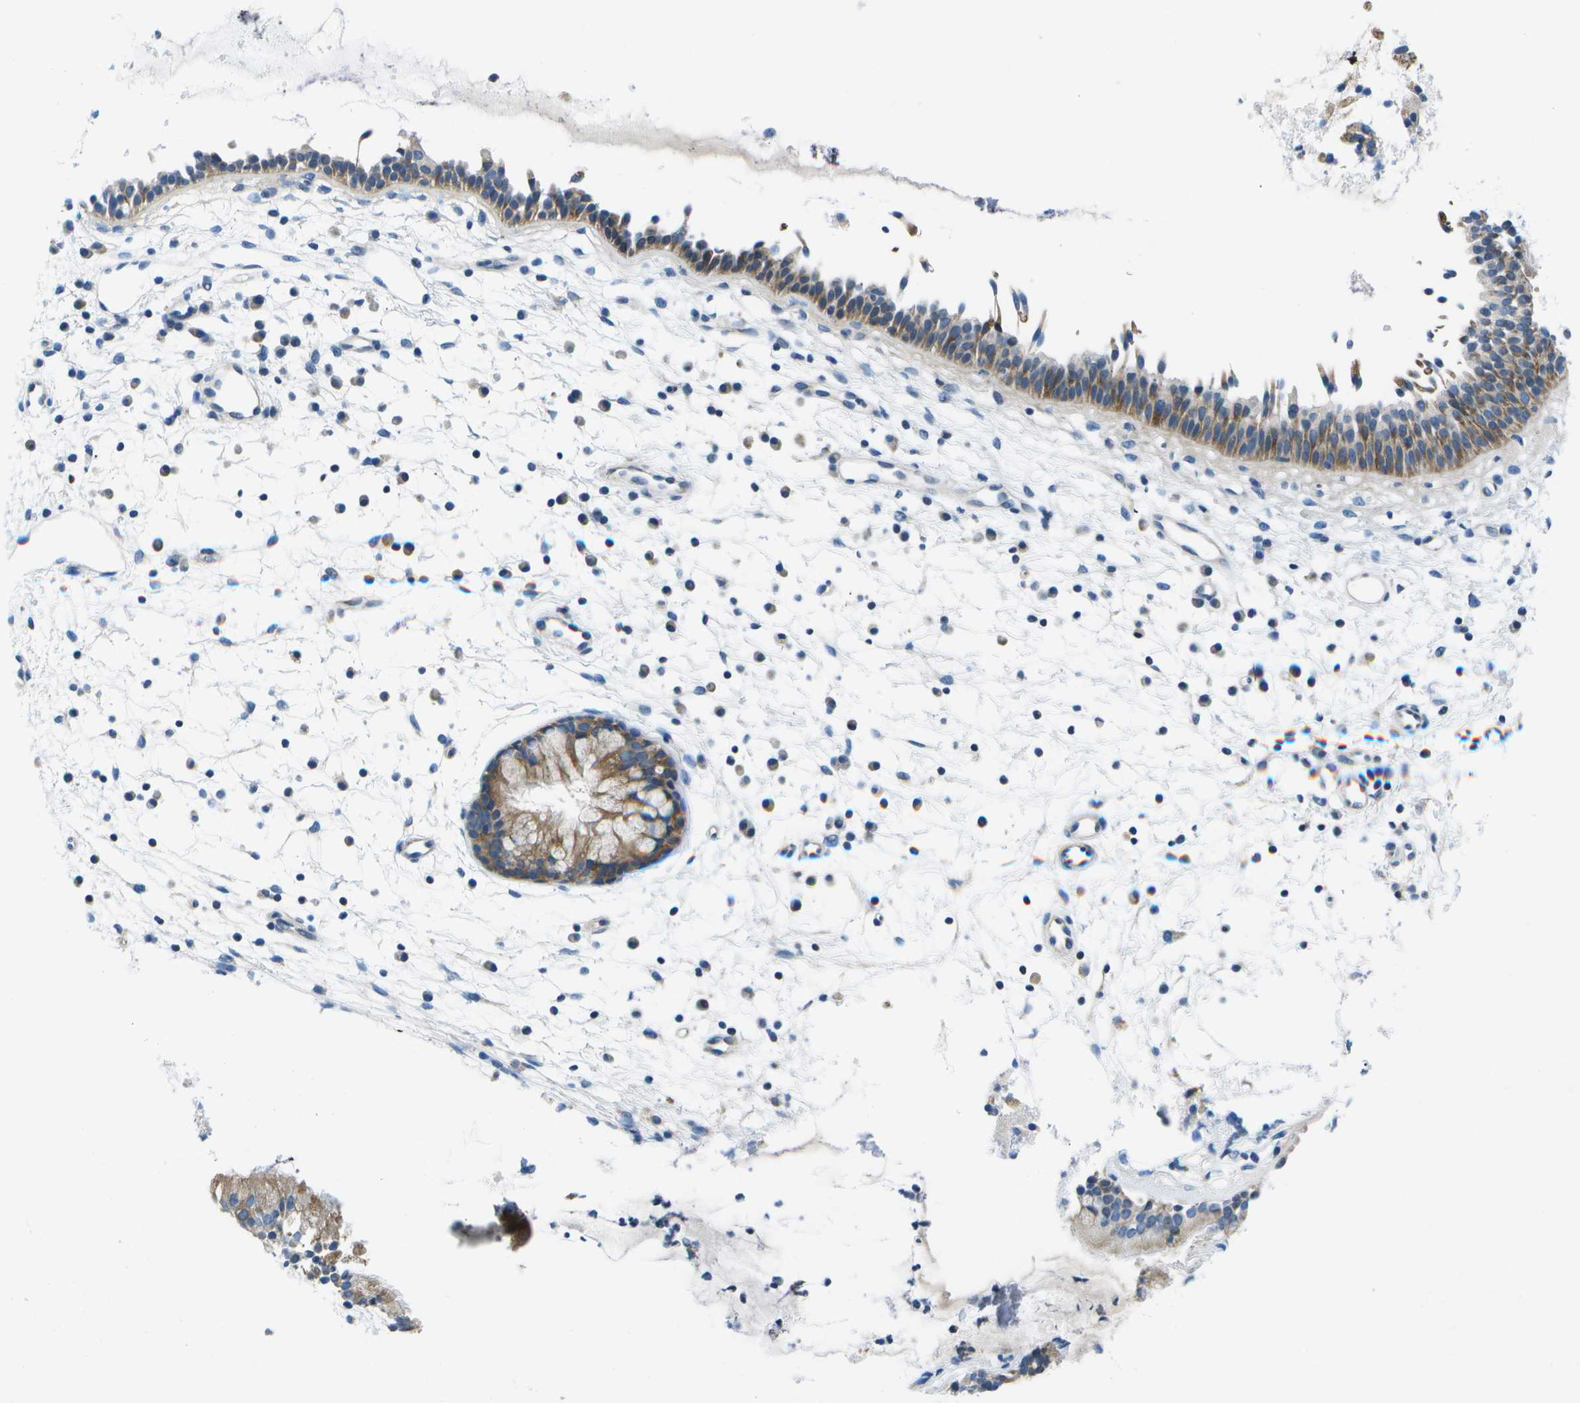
{"staining": {"intensity": "moderate", "quantity": ">75%", "location": "cytoplasmic/membranous"}, "tissue": "nasopharynx", "cell_type": "Respiratory epithelial cells", "image_type": "normal", "snomed": [{"axis": "morphology", "description": "Normal tissue, NOS"}, {"axis": "topography", "description": "Nasopharynx"}], "caption": "Approximately >75% of respiratory epithelial cells in unremarkable human nasopharynx show moderate cytoplasmic/membranous protein staining as visualized by brown immunohistochemical staining.", "gene": "GDF5", "patient": {"sex": "male", "age": 21}}